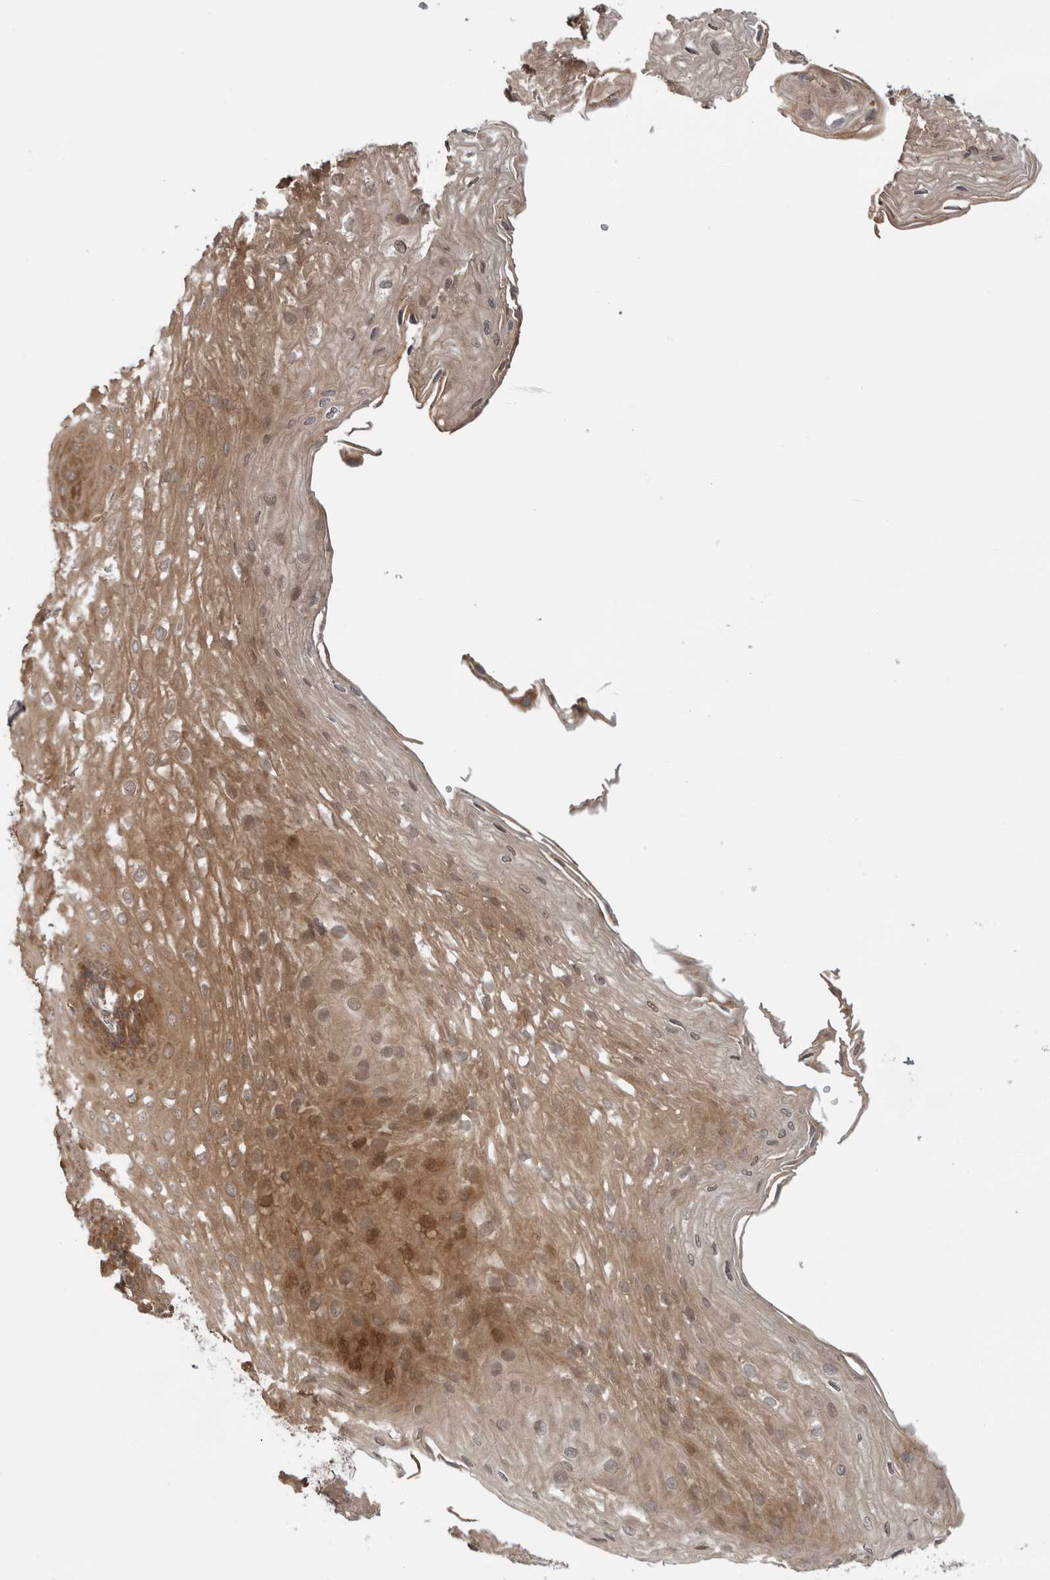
{"staining": {"intensity": "moderate", "quantity": ">75%", "location": "cytoplasmic/membranous"}, "tissue": "esophagus", "cell_type": "Squamous epithelial cells", "image_type": "normal", "snomed": [{"axis": "morphology", "description": "Normal tissue, NOS"}, {"axis": "topography", "description": "Esophagus"}], "caption": "Protein expression analysis of unremarkable human esophagus reveals moderate cytoplasmic/membranous staining in about >75% of squamous epithelial cells.", "gene": "LRRC45", "patient": {"sex": "female", "age": 66}}